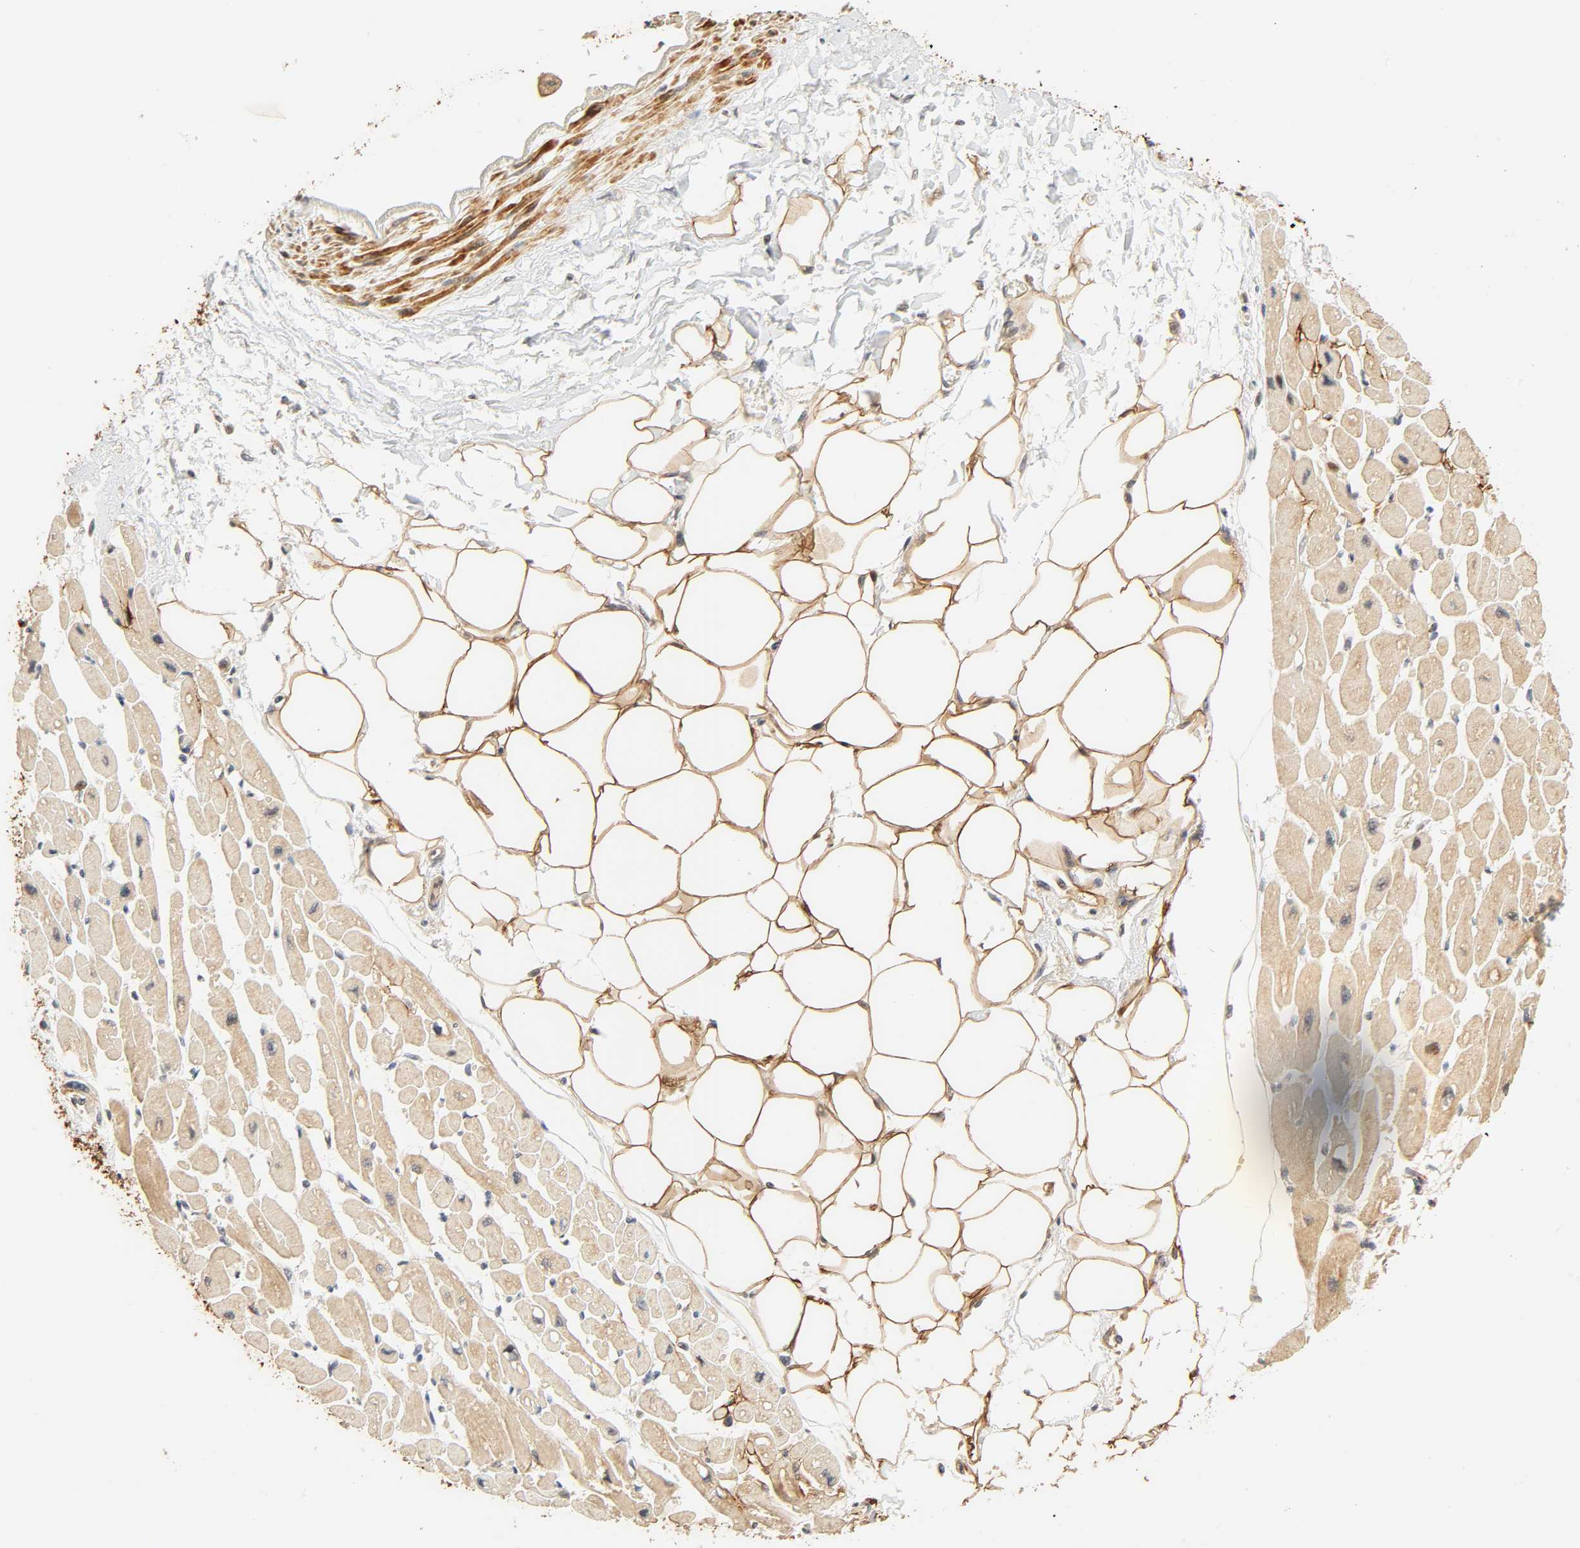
{"staining": {"intensity": "weak", "quantity": "25%-75%", "location": "cytoplasmic/membranous"}, "tissue": "heart muscle", "cell_type": "Cardiomyocytes", "image_type": "normal", "snomed": [{"axis": "morphology", "description": "Normal tissue, NOS"}, {"axis": "topography", "description": "Heart"}], "caption": "Immunohistochemical staining of unremarkable human heart muscle exhibits weak cytoplasmic/membranous protein staining in about 25%-75% of cardiomyocytes.", "gene": "CACNA1G", "patient": {"sex": "female", "age": 54}}